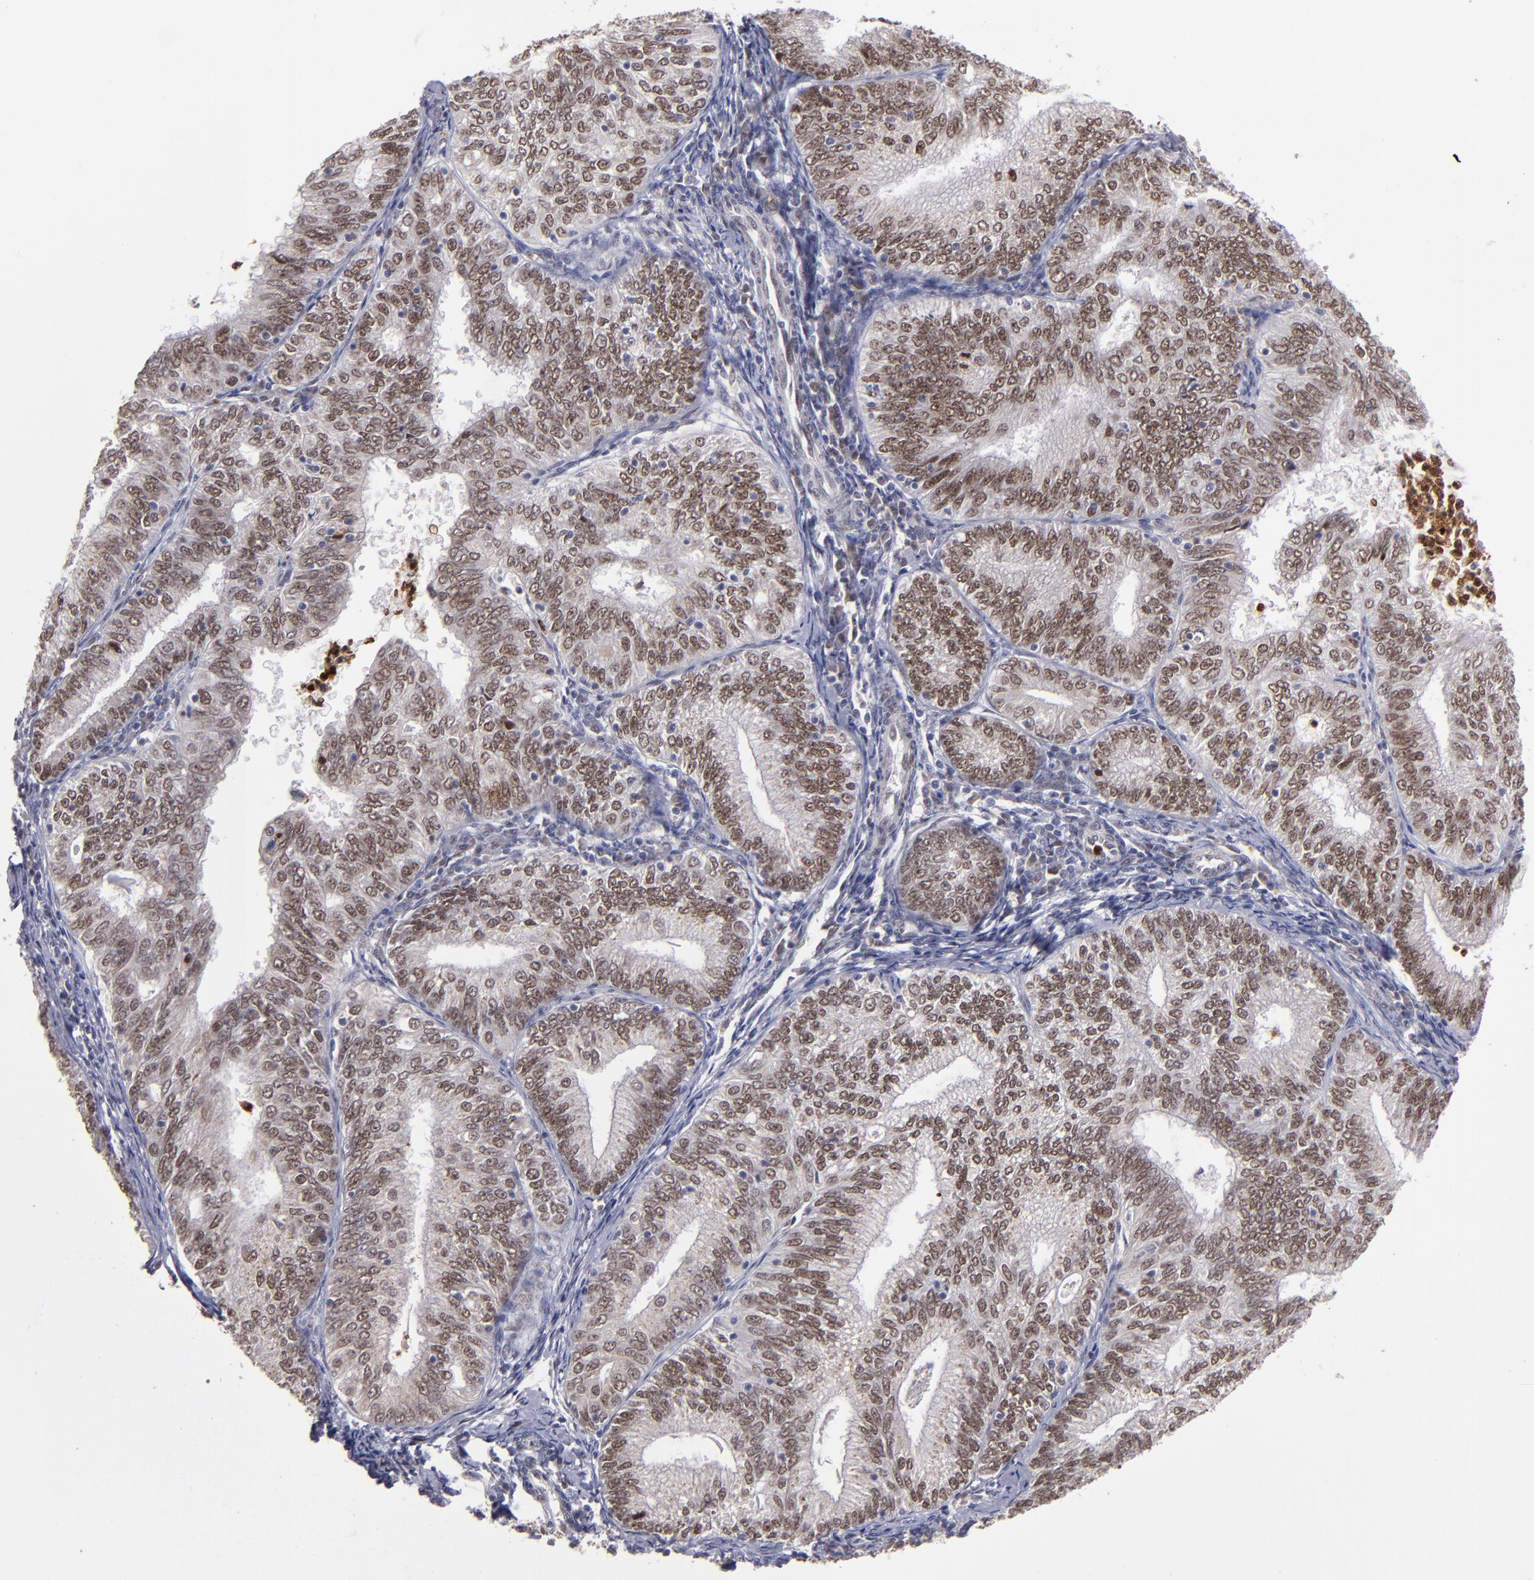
{"staining": {"intensity": "moderate", "quantity": ">75%", "location": "nuclear"}, "tissue": "endometrial cancer", "cell_type": "Tumor cells", "image_type": "cancer", "snomed": [{"axis": "morphology", "description": "Adenocarcinoma, NOS"}, {"axis": "topography", "description": "Endometrium"}], "caption": "Tumor cells demonstrate medium levels of moderate nuclear expression in approximately >75% of cells in endometrial cancer (adenocarcinoma). (DAB (3,3'-diaminobenzidine) IHC with brightfield microscopy, high magnification).", "gene": "RREB1", "patient": {"sex": "female", "age": 69}}